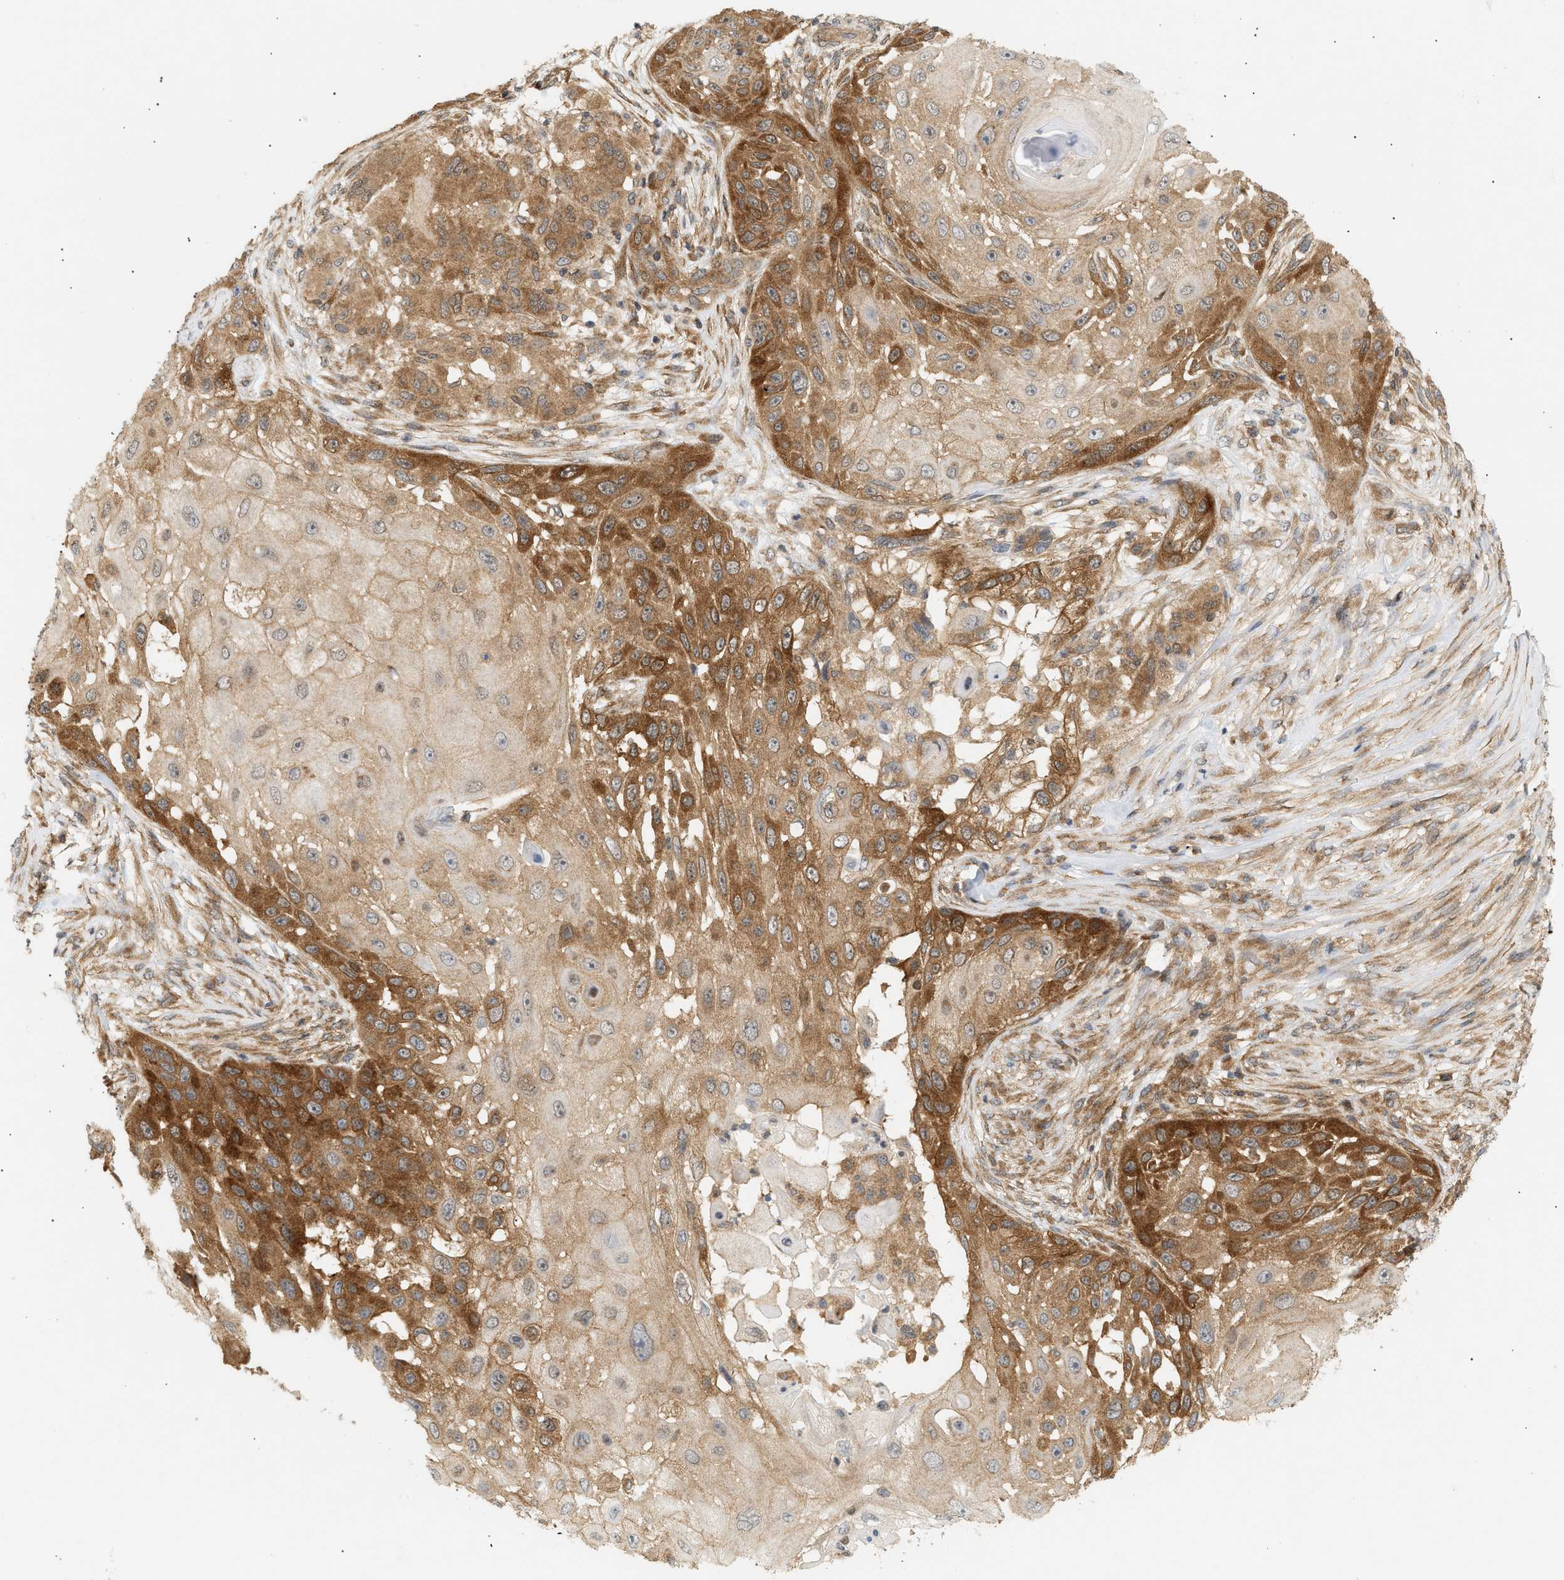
{"staining": {"intensity": "moderate", "quantity": "25%-75%", "location": "cytoplasmic/membranous"}, "tissue": "skin cancer", "cell_type": "Tumor cells", "image_type": "cancer", "snomed": [{"axis": "morphology", "description": "Squamous cell carcinoma, NOS"}, {"axis": "topography", "description": "Skin"}], "caption": "A medium amount of moderate cytoplasmic/membranous positivity is seen in approximately 25%-75% of tumor cells in squamous cell carcinoma (skin) tissue.", "gene": "SHC1", "patient": {"sex": "female", "age": 44}}